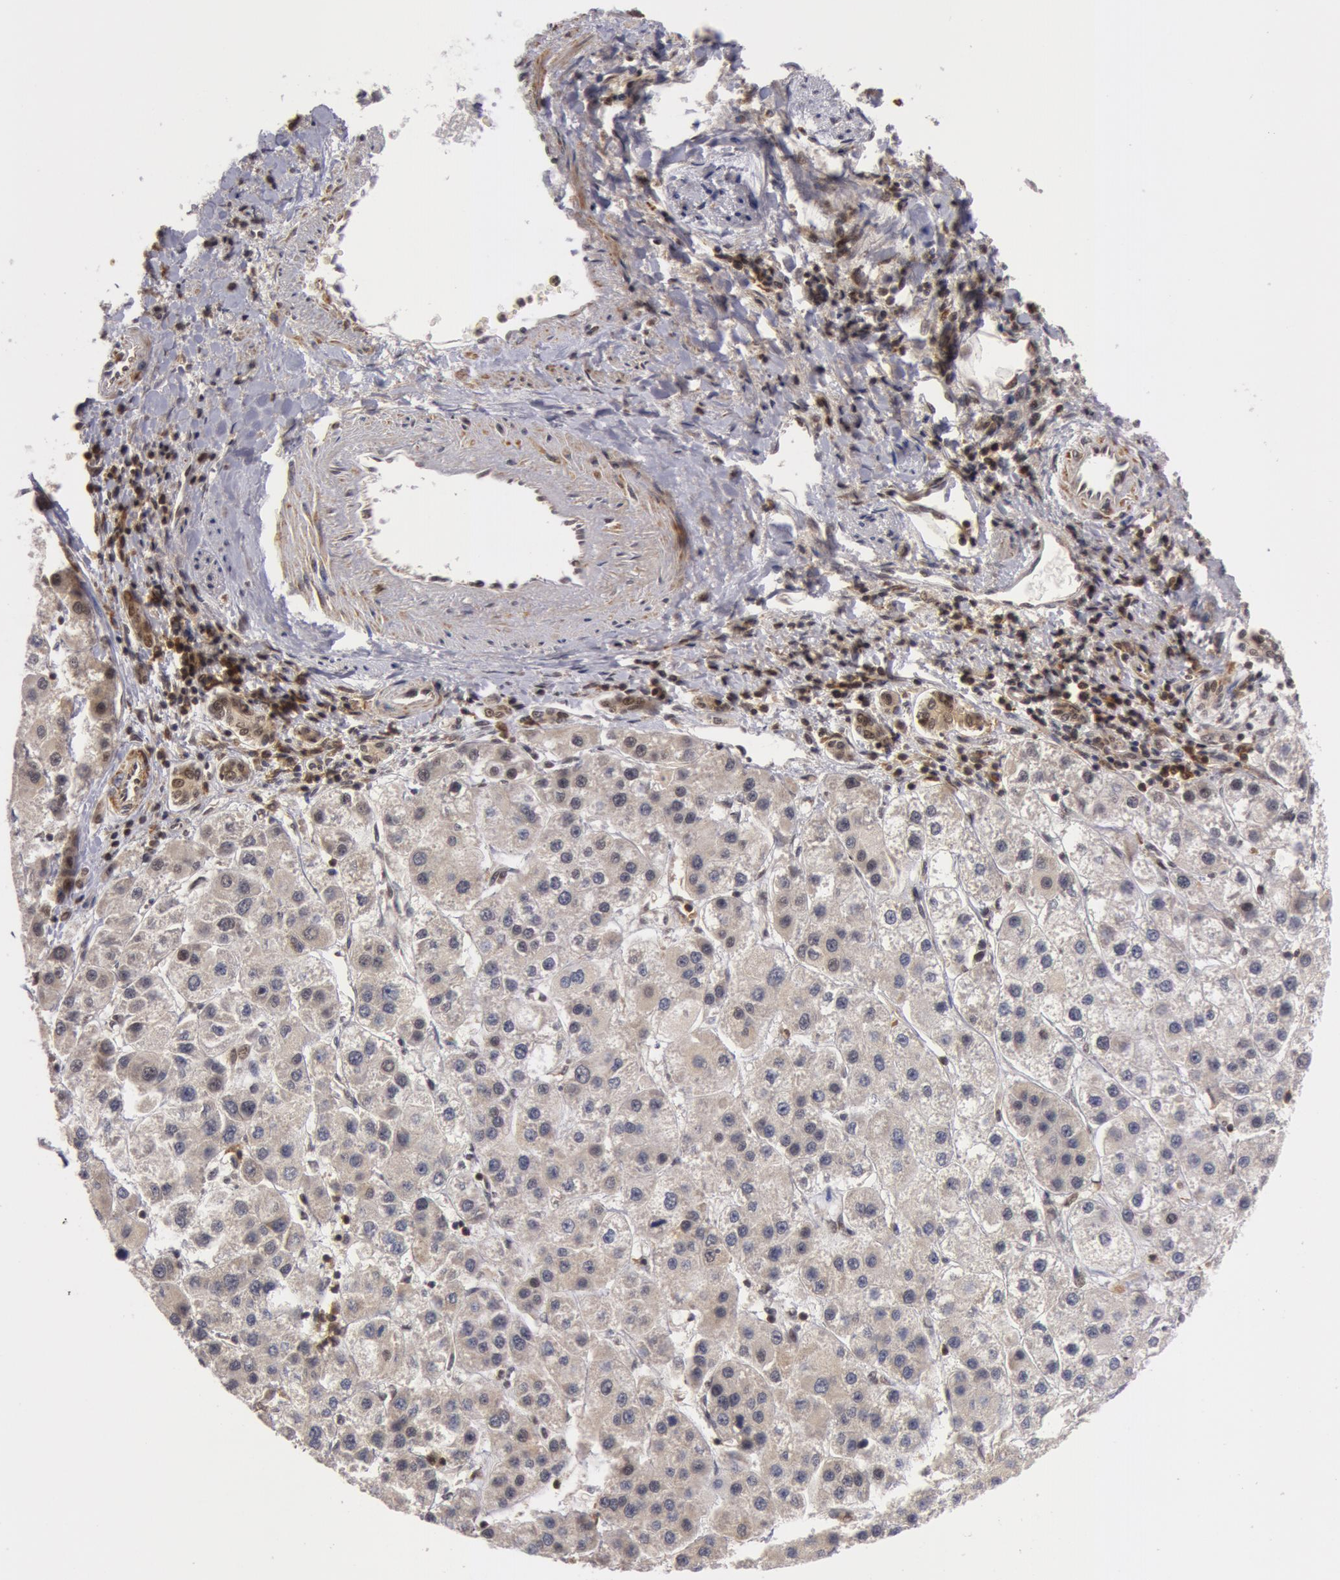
{"staining": {"intensity": "negative", "quantity": "none", "location": "none"}, "tissue": "liver cancer", "cell_type": "Tumor cells", "image_type": "cancer", "snomed": [{"axis": "morphology", "description": "Carcinoma, Hepatocellular, NOS"}, {"axis": "topography", "description": "Liver"}], "caption": "Tumor cells show no significant protein staining in liver cancer (hepatocellular carcinoma).", "gene": "ZNF350", "patient": {"sex": "female", "age": 85}}